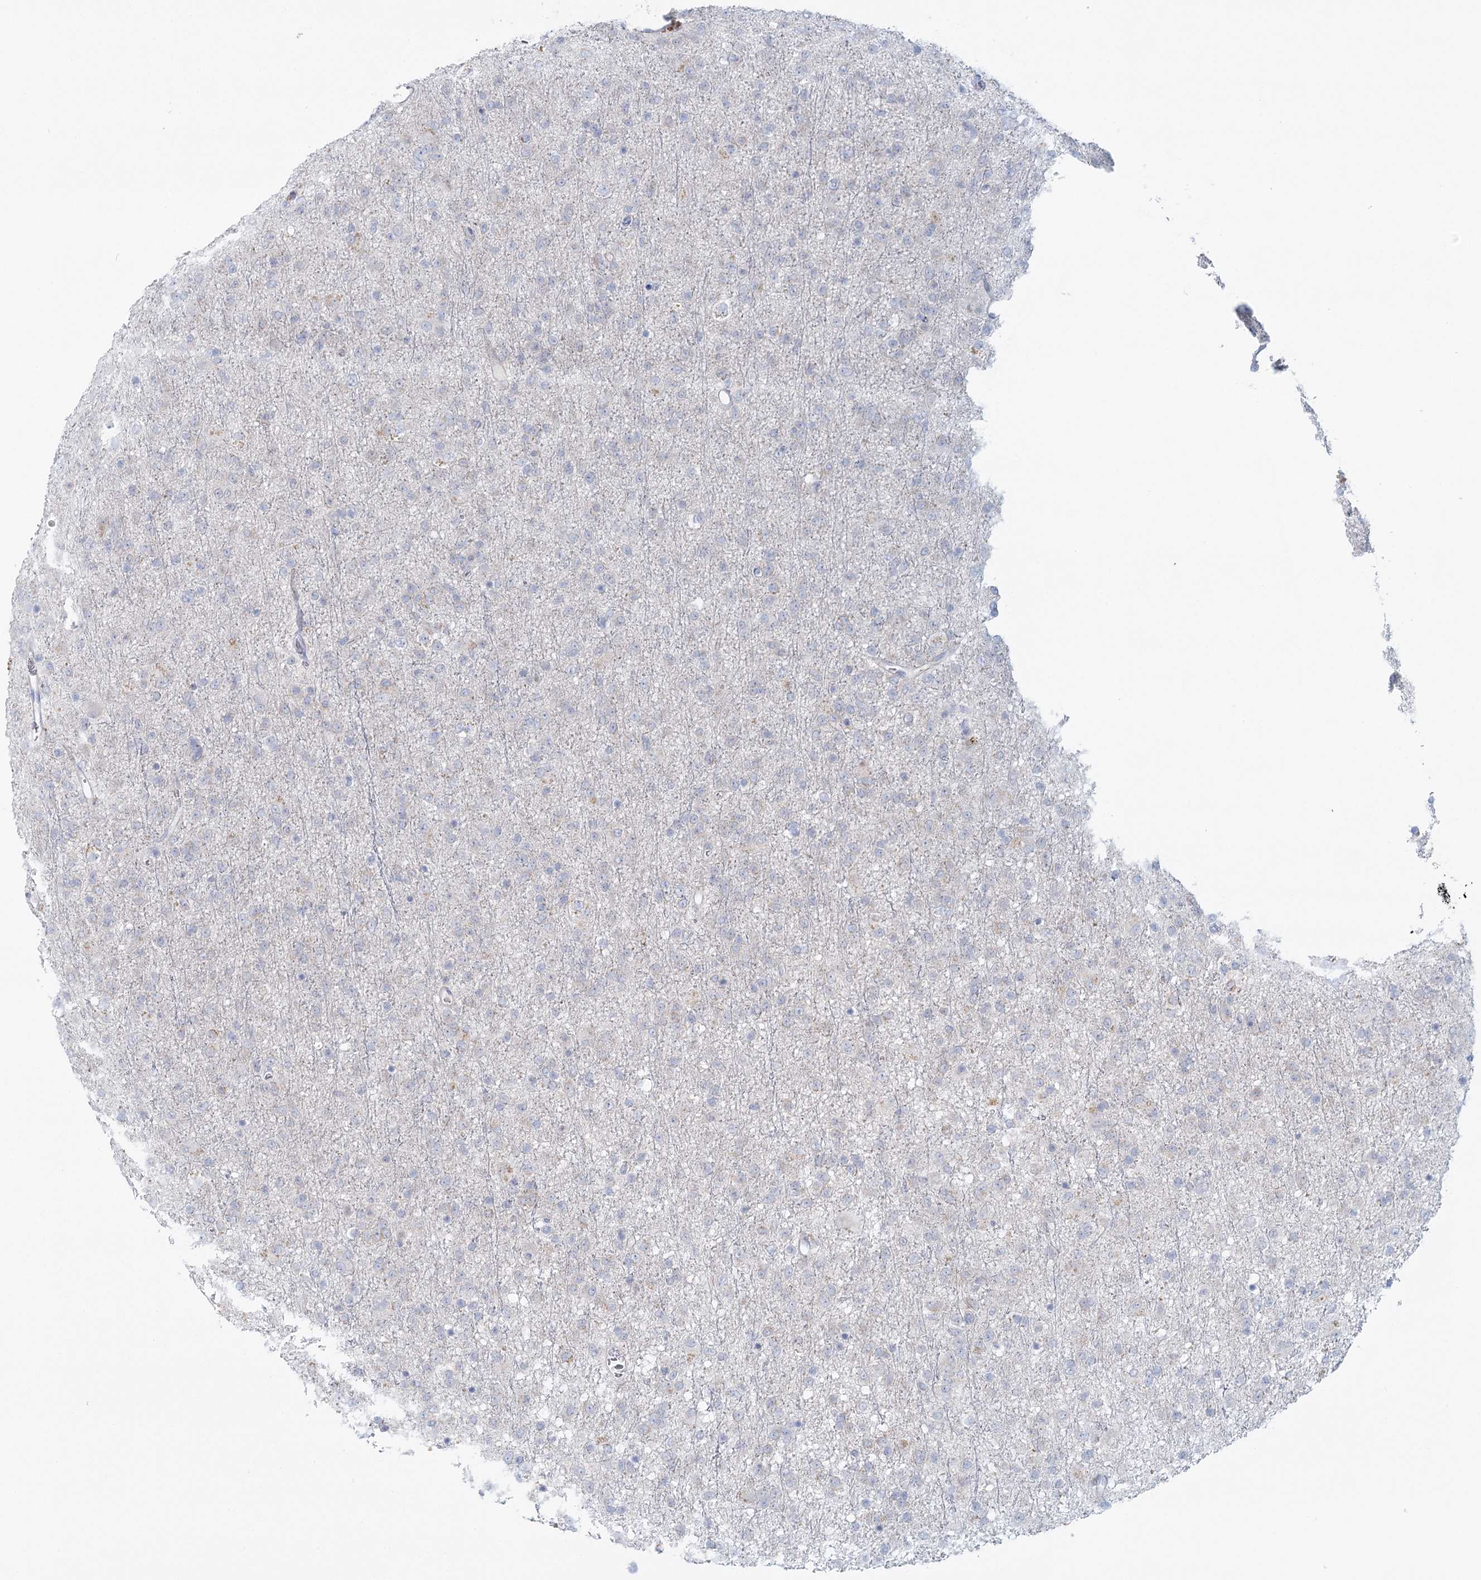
{"staining": {"intensity": "negative", "quantity": "none", "location": "none"}, "tissue": "glioma", "cell_type": "Tumor cells", "image_type": "cancer", "snomed": [{"axis": "morphology", "description": "Glioma, malignant, Low grade"}, {"axis": "topography", "description": "Brain"}], "caption": "The IHC image has no significant positivity in tumor cells of low-grade glioma (malignant) tissue.", "gene": "BPHL", "patient": {"sex": "male", "age": 65}}